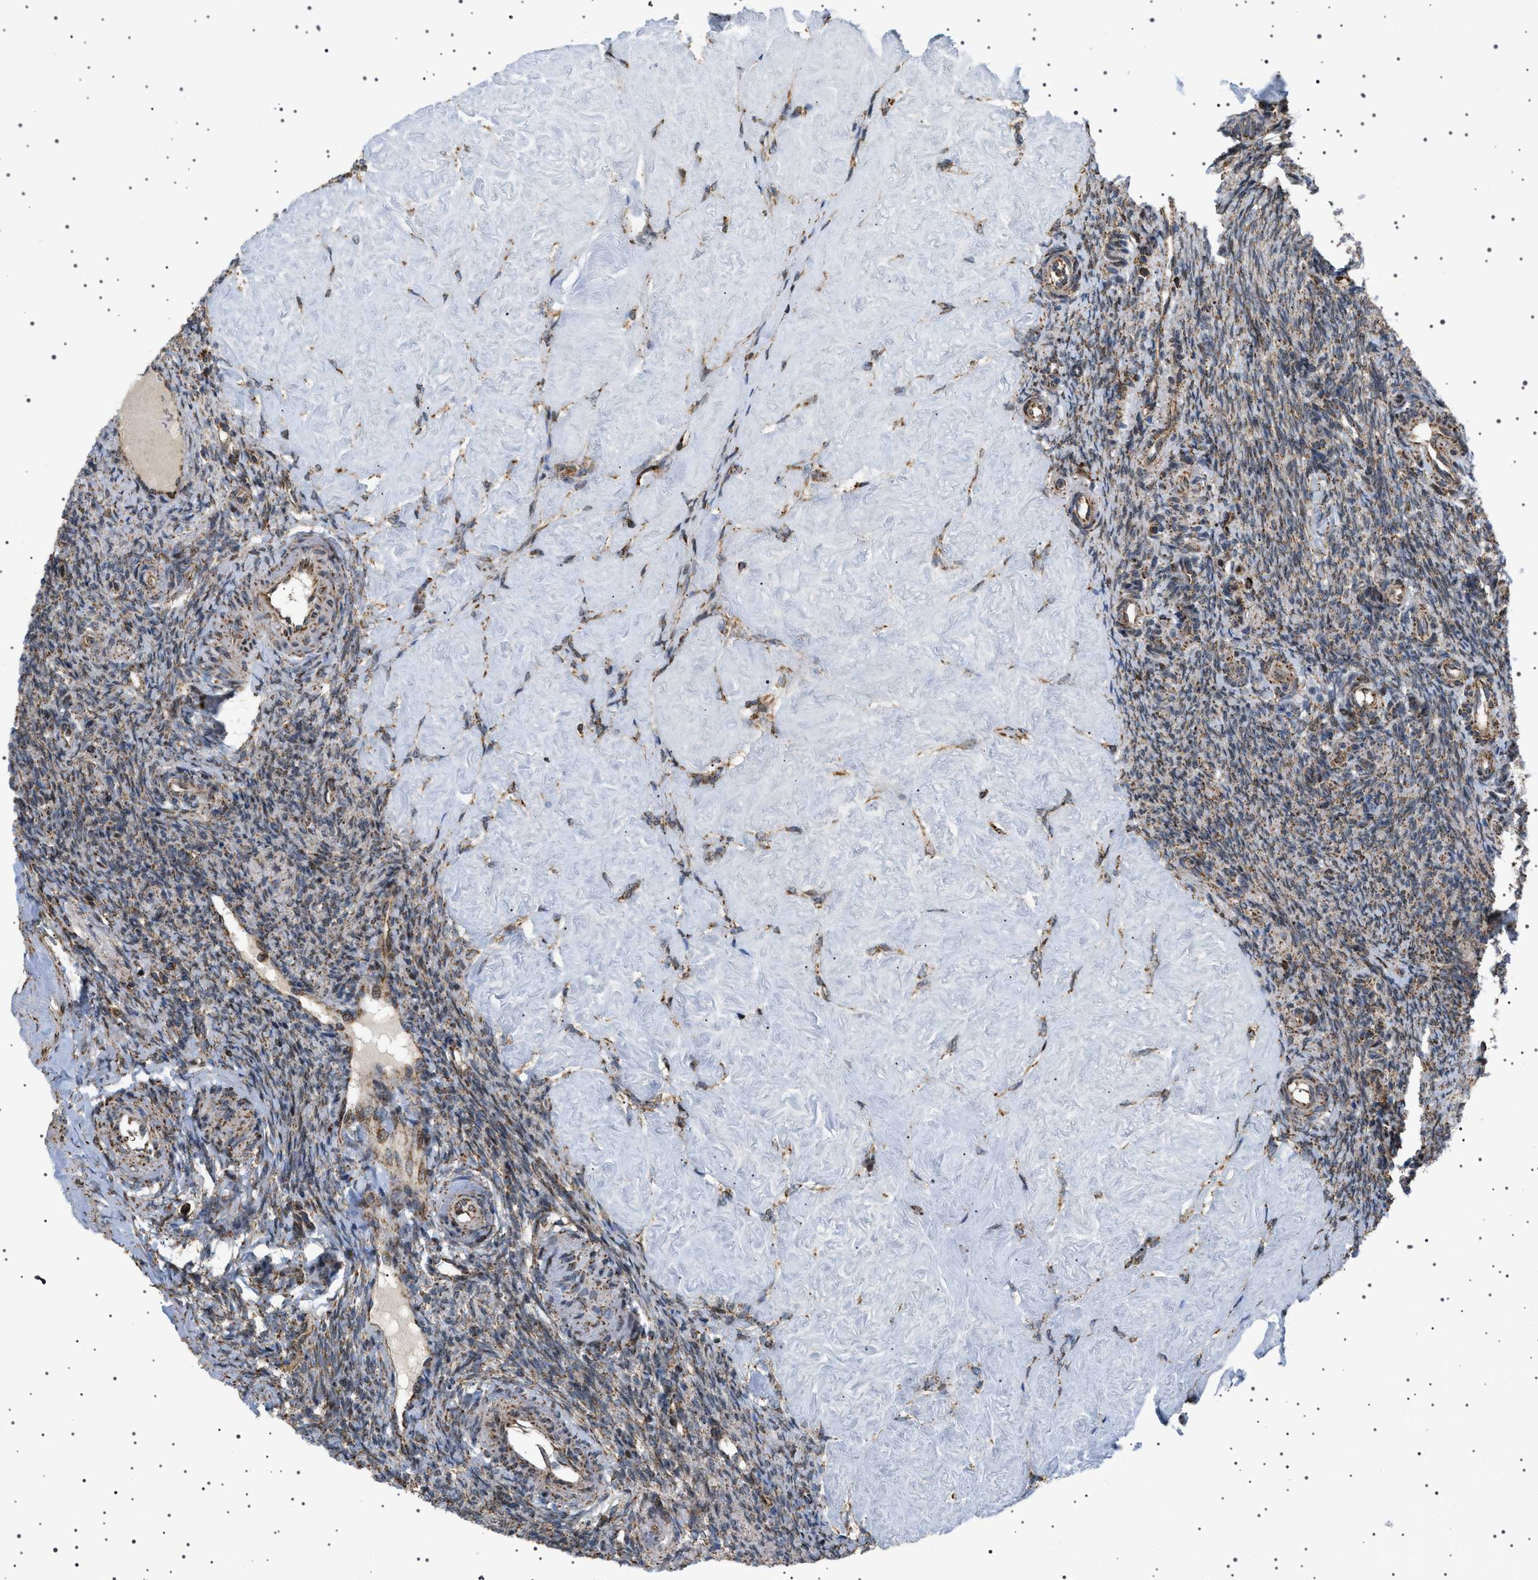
{"staining": {"intensity": "moderate", "quantity": ">75%", "location": "cytoplasmic/membranous"}, "tissue": "ovary", "cell_type": "Follicle cells", "image_type": "normal", "snomed": [{"axis": "morphology", "description": "Normal tissue, NOS"}, {"axis": "topography", "description": "Ovary"}], "caption": "Follicle cells demonstrate medium levels of moderate cytoplasmic/membranous staining in approximately >75% of cells in normal ovary. (DAB IHC with brightfield microscopy, high magnification).", "gene": "MELK", "patient": {"sex": "female", "age": 41}}